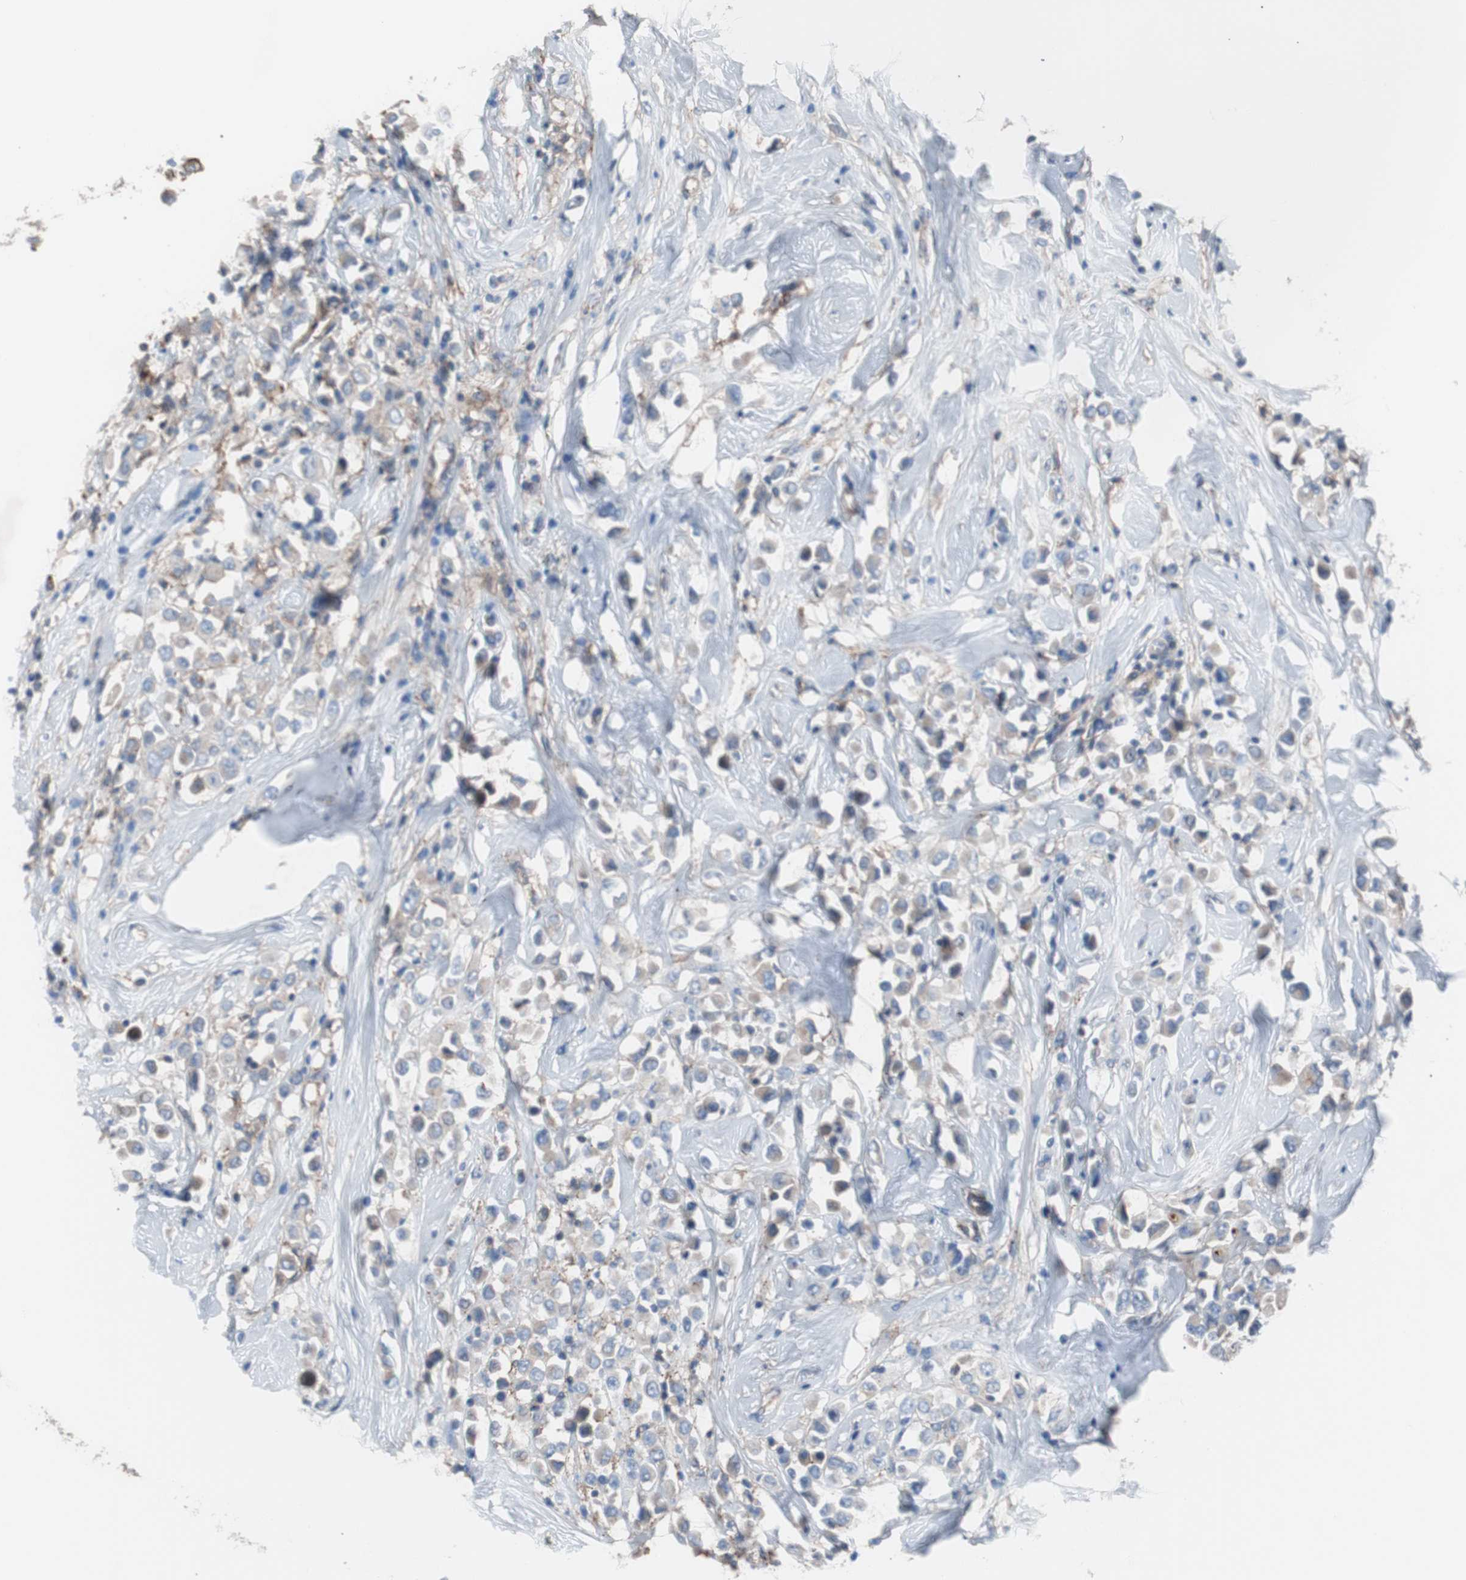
{"staining": {"intensity": "weak", "quantity": "25%-75%", "location": "cytoplasmic/membranous"}, "tissue": "breast cancer", "cell_type": "Tumor cells", "image_type": "cancer", "snomed": [{"axis": "morphology", "description": "Duct carcinoma"}, {"axis": "topography", "description": "Breast"}], "caption": "Weak cytoplasmic/membranous positivity is present in about 25%-75% of tumor cells in intraductal carcinoma (breast). Immunohistochemistry stains the protein of interest in brown and the nuclei are stained blue.", "gene": "CD81", "patient": {"sex": "female", "age": 61}}